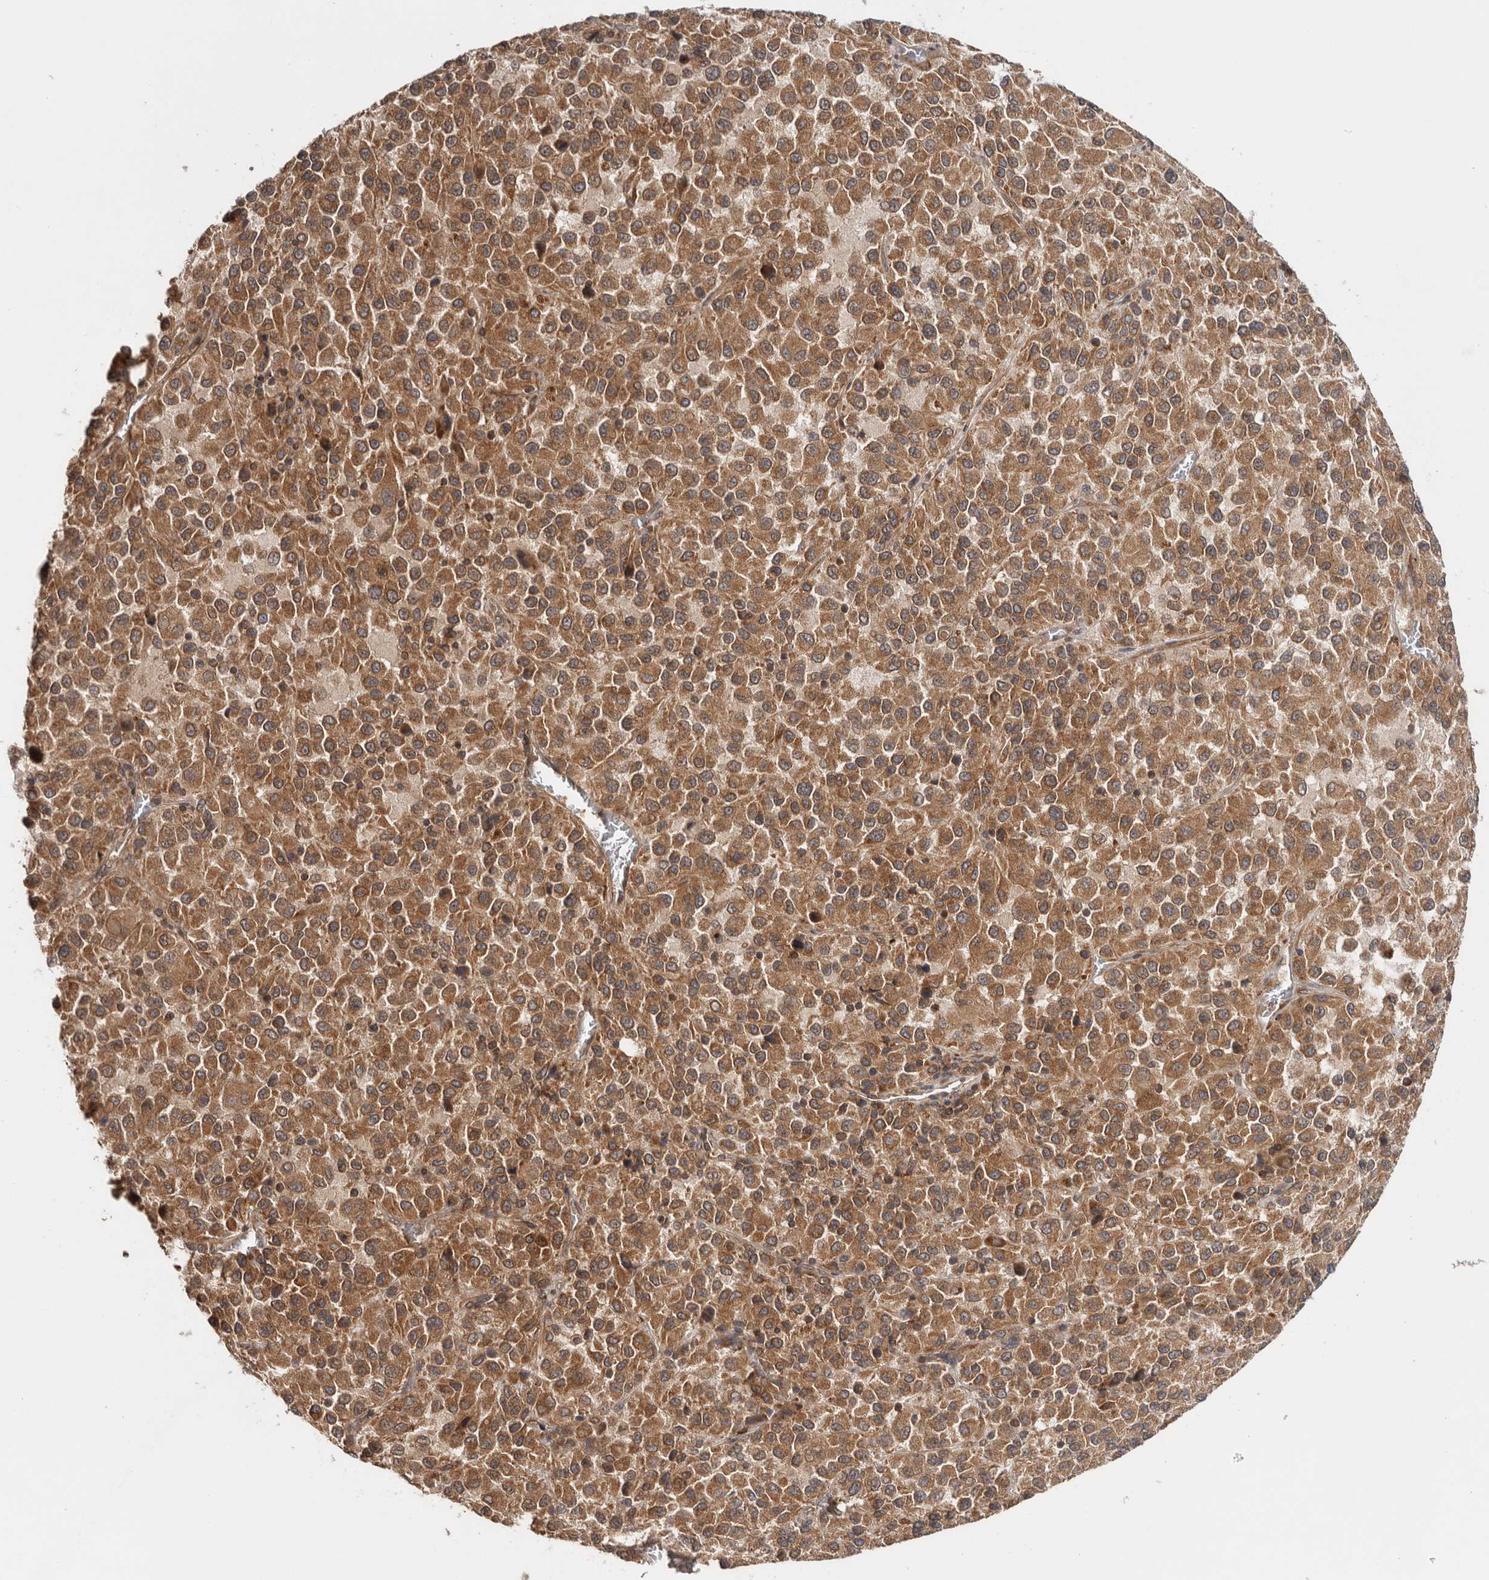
{"staining": {"intensity": "moderate", "quantity": ">75%", "location": "cytoplasmic/membranous"}, "tissue": "melanoma", "cell_type": "Tumor cells", "image_type": "cancer", "snomed": [{"axis": "morphology", "description": "Malignant melanoma, Metastatic site"}, {"axis": "topography", "description": "Lung"}], "caption": "Melanoma tissue shows moderate cytoplasmic/membranous staining in about >75% of tumor cells, visualized by immunohistochemistry. (DAB IHC with brightfield microscopy, high magnification).", "gene": "HMOX2", "patient": {"sex": "male", "age": 64}}